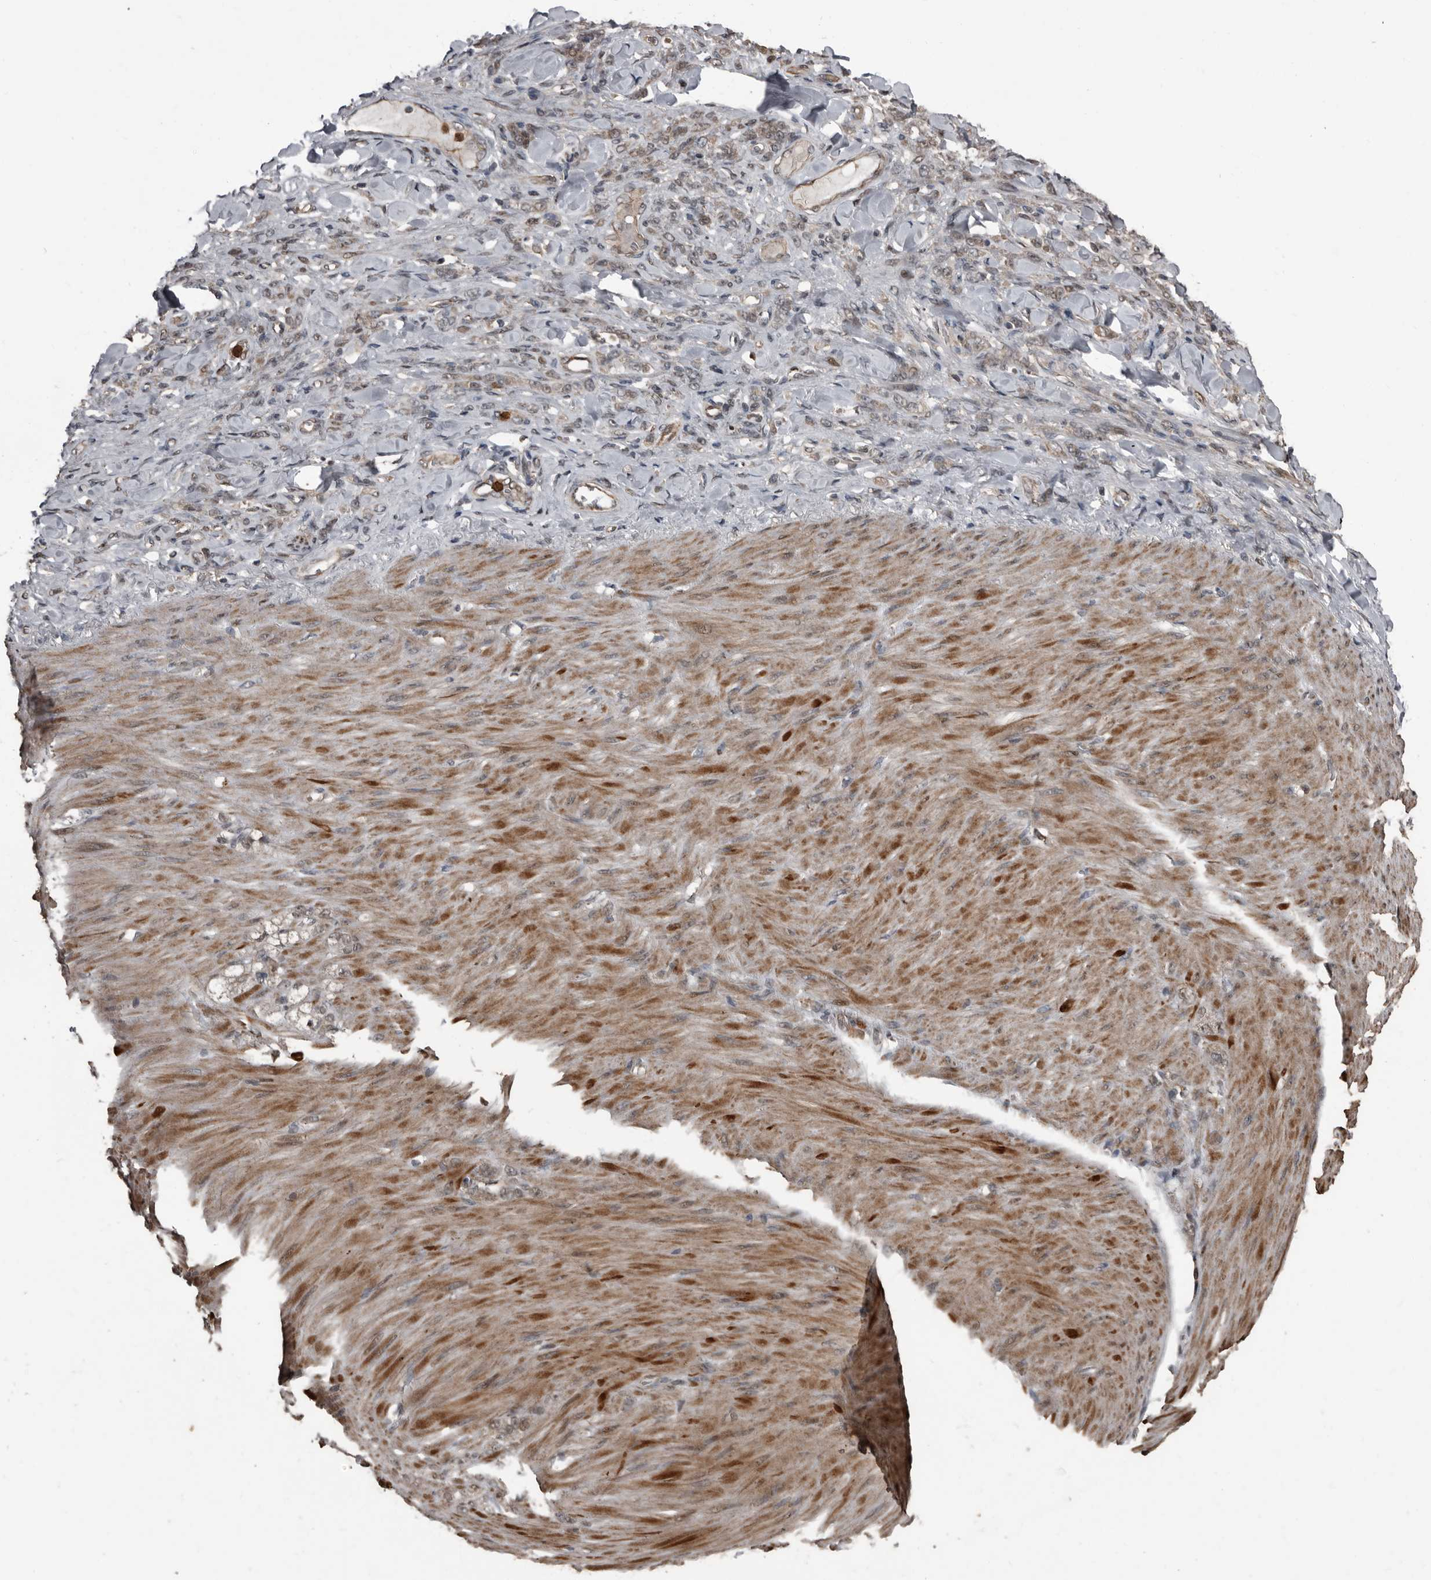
{"staining": {"intensity": "weak", "quantity": ">75%", "location": "nuclear"}, "tissue": "stomach cancer", "cell_type": "Tumor cells", "image_type": "cancer", "snomed": [{"axis": "morphology", "description": "Normal tissue, NOS"}, {"axis": "morphology", "description": "Adenocarcinoma, NOS"}, {"axis": "topography", "description": "Stomach"}], "caption": "A histopathology image of human adenocarcinoma (stomach) stained for a protein shows weak nuclear brown staining in tumor cells.", "gene": "FSBP", "patient": {"sex": "male", "age": 82}}